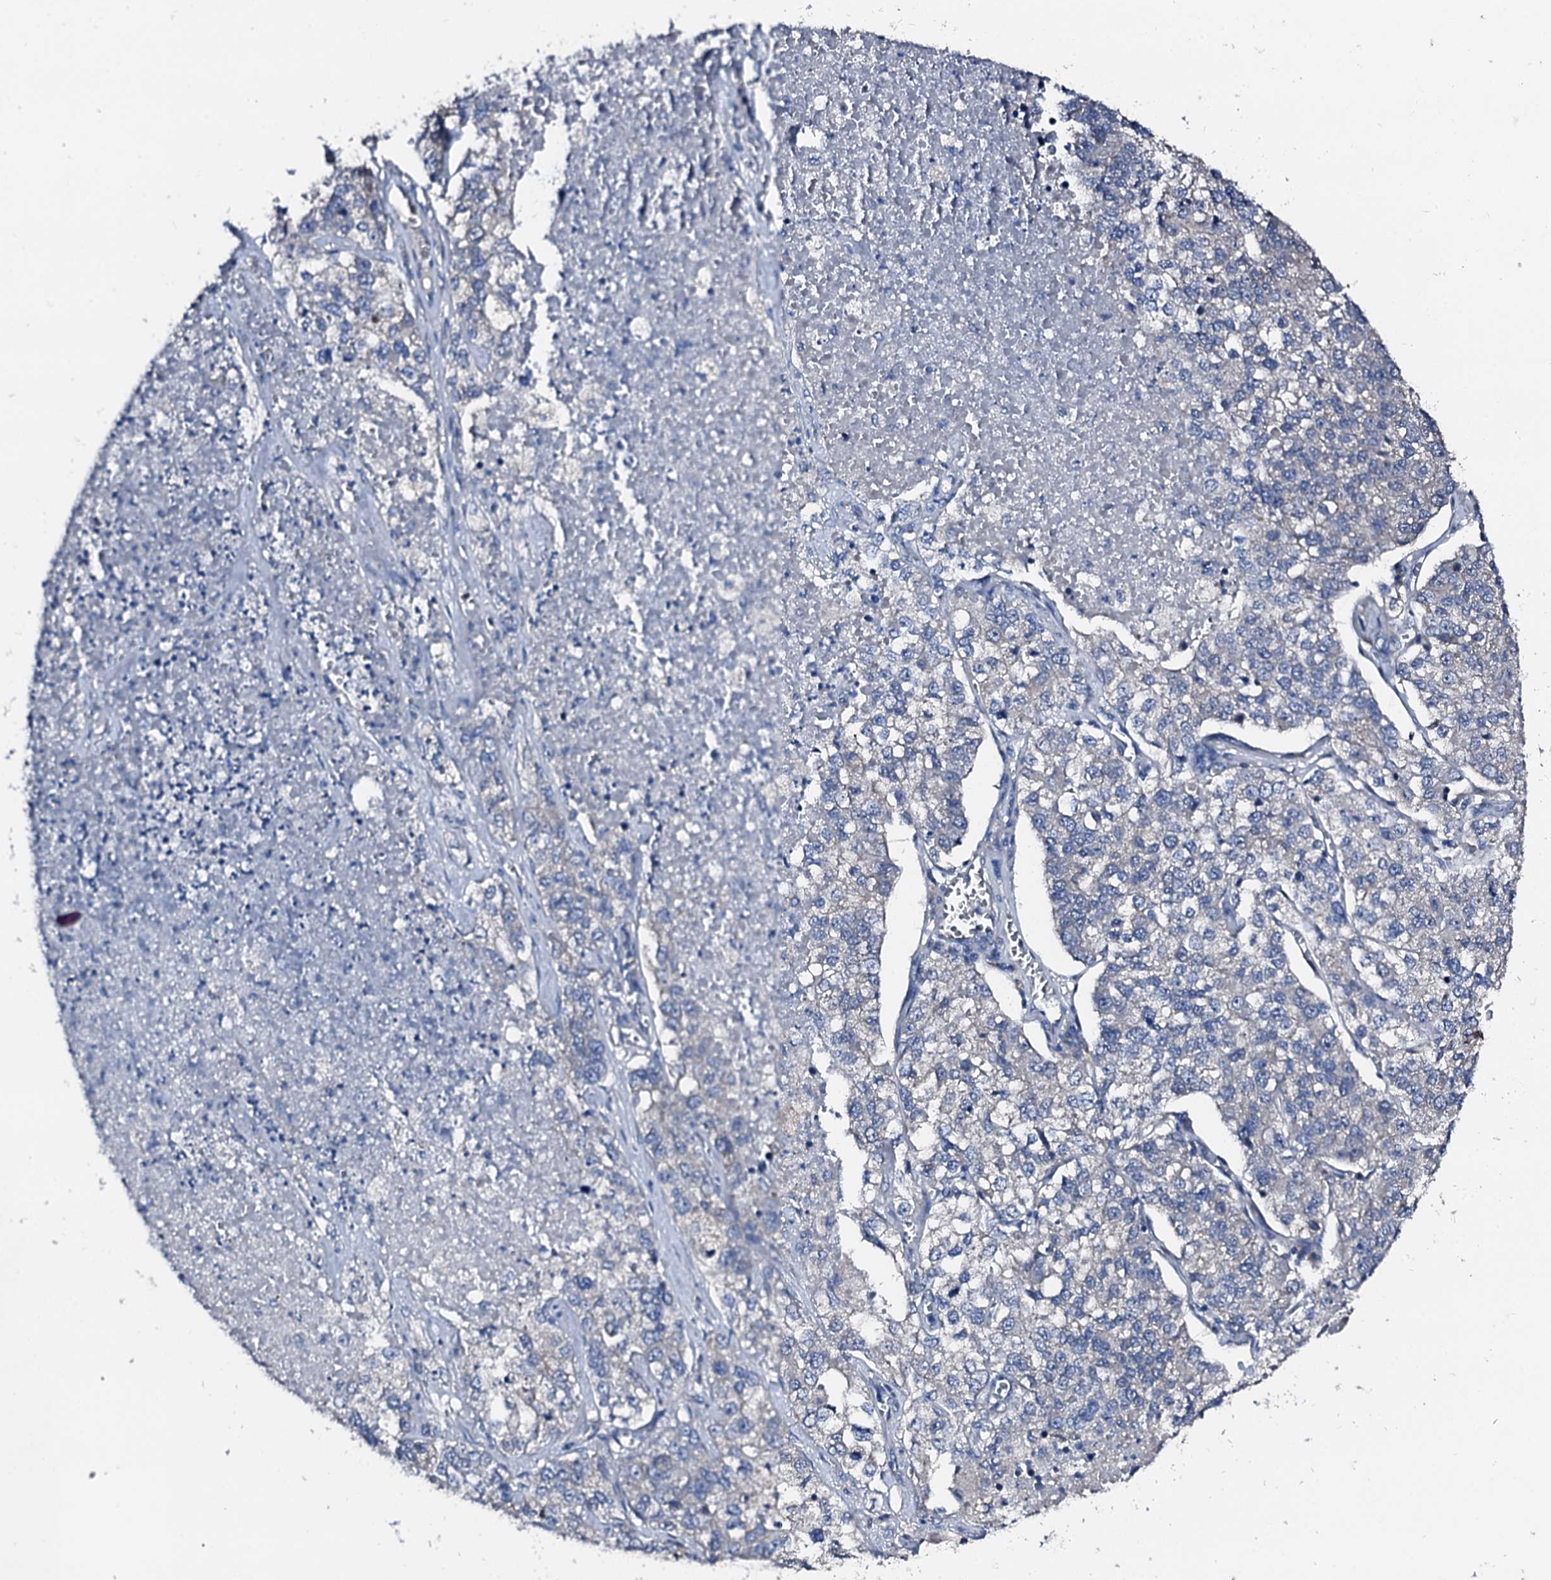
{"staining": {"intensity": "negative", "quantity": "none", "location": "none"}, "tissue": "lung cancer", "cell_type": "Tumor cells", "image_type": "cancer", "snomed": [{"axis": "morphology", "description": "Adenocarcinoma, NOS"}, {"axis": "topography", "description": "Lung"}], "caption": "High magnification brightfield microscopy of lung cancer stained with DAB (3,3'-diaminobenzidine) (brown) and counterstained with hematoxylin (blue): tumor cells show no significant positivity.", "gene": "TRAFD1", "patient": {"sex": "male", "age": 49}}